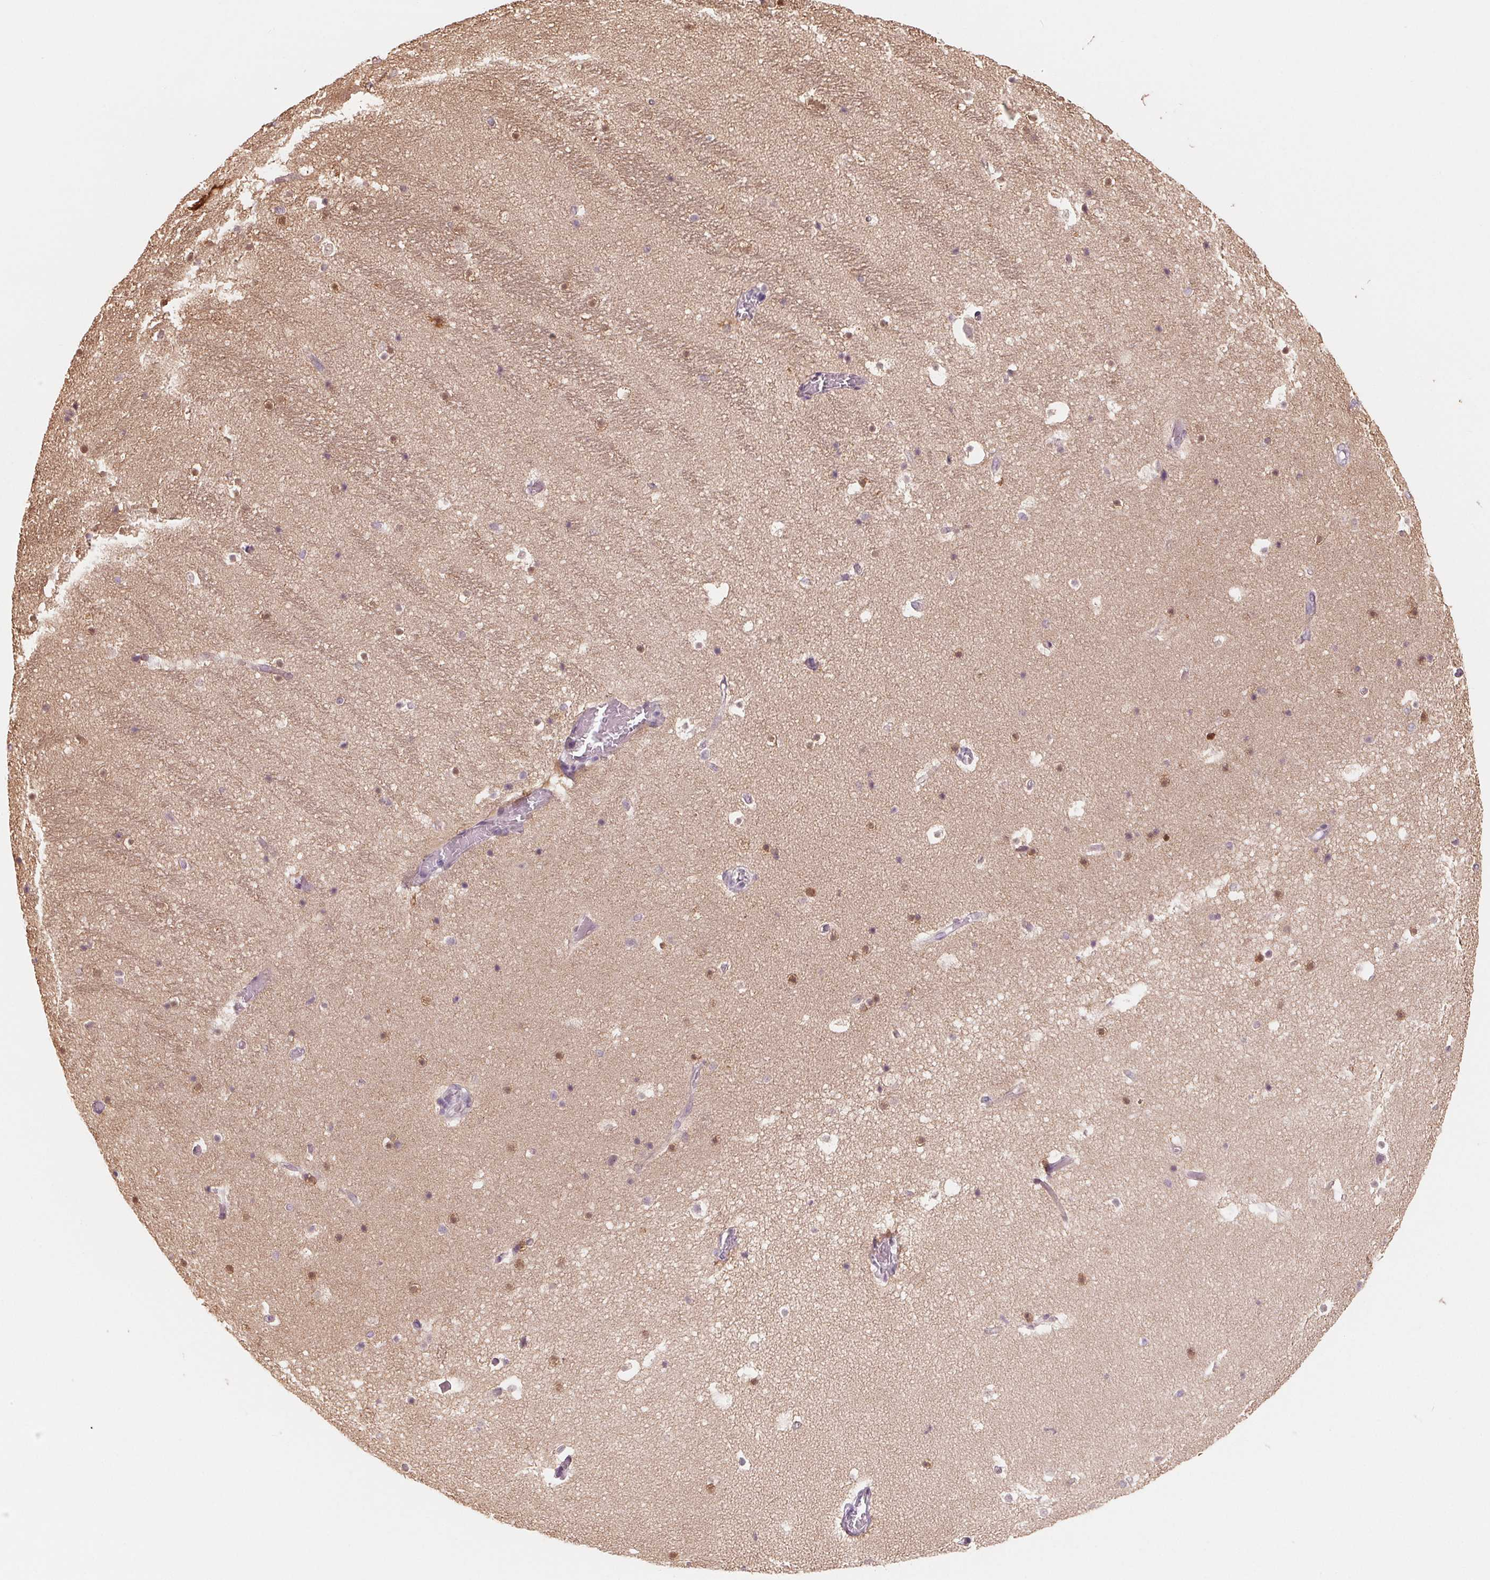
{"staining": {"intensity": "moderate", "quantity": "25%-75%", "location": "cytoplasmic/membranous"}, "tissue": "hippocampus", "cell_type": "Glial cells", "image_type": "normal", "snomed": [{"axis": "morphology", "description": "Normal tissue, NOS"}, {"axis": "topography", "description": "Hippocampus"}], "caption": "Immunohistochemical staining of normal human hippocampus reveals moderate cytoplasmic/membranous protein expression in about 25%-75% of glial cells.", "gene": "CFC1B", "patient": {"sex": "male", "age": 26}}